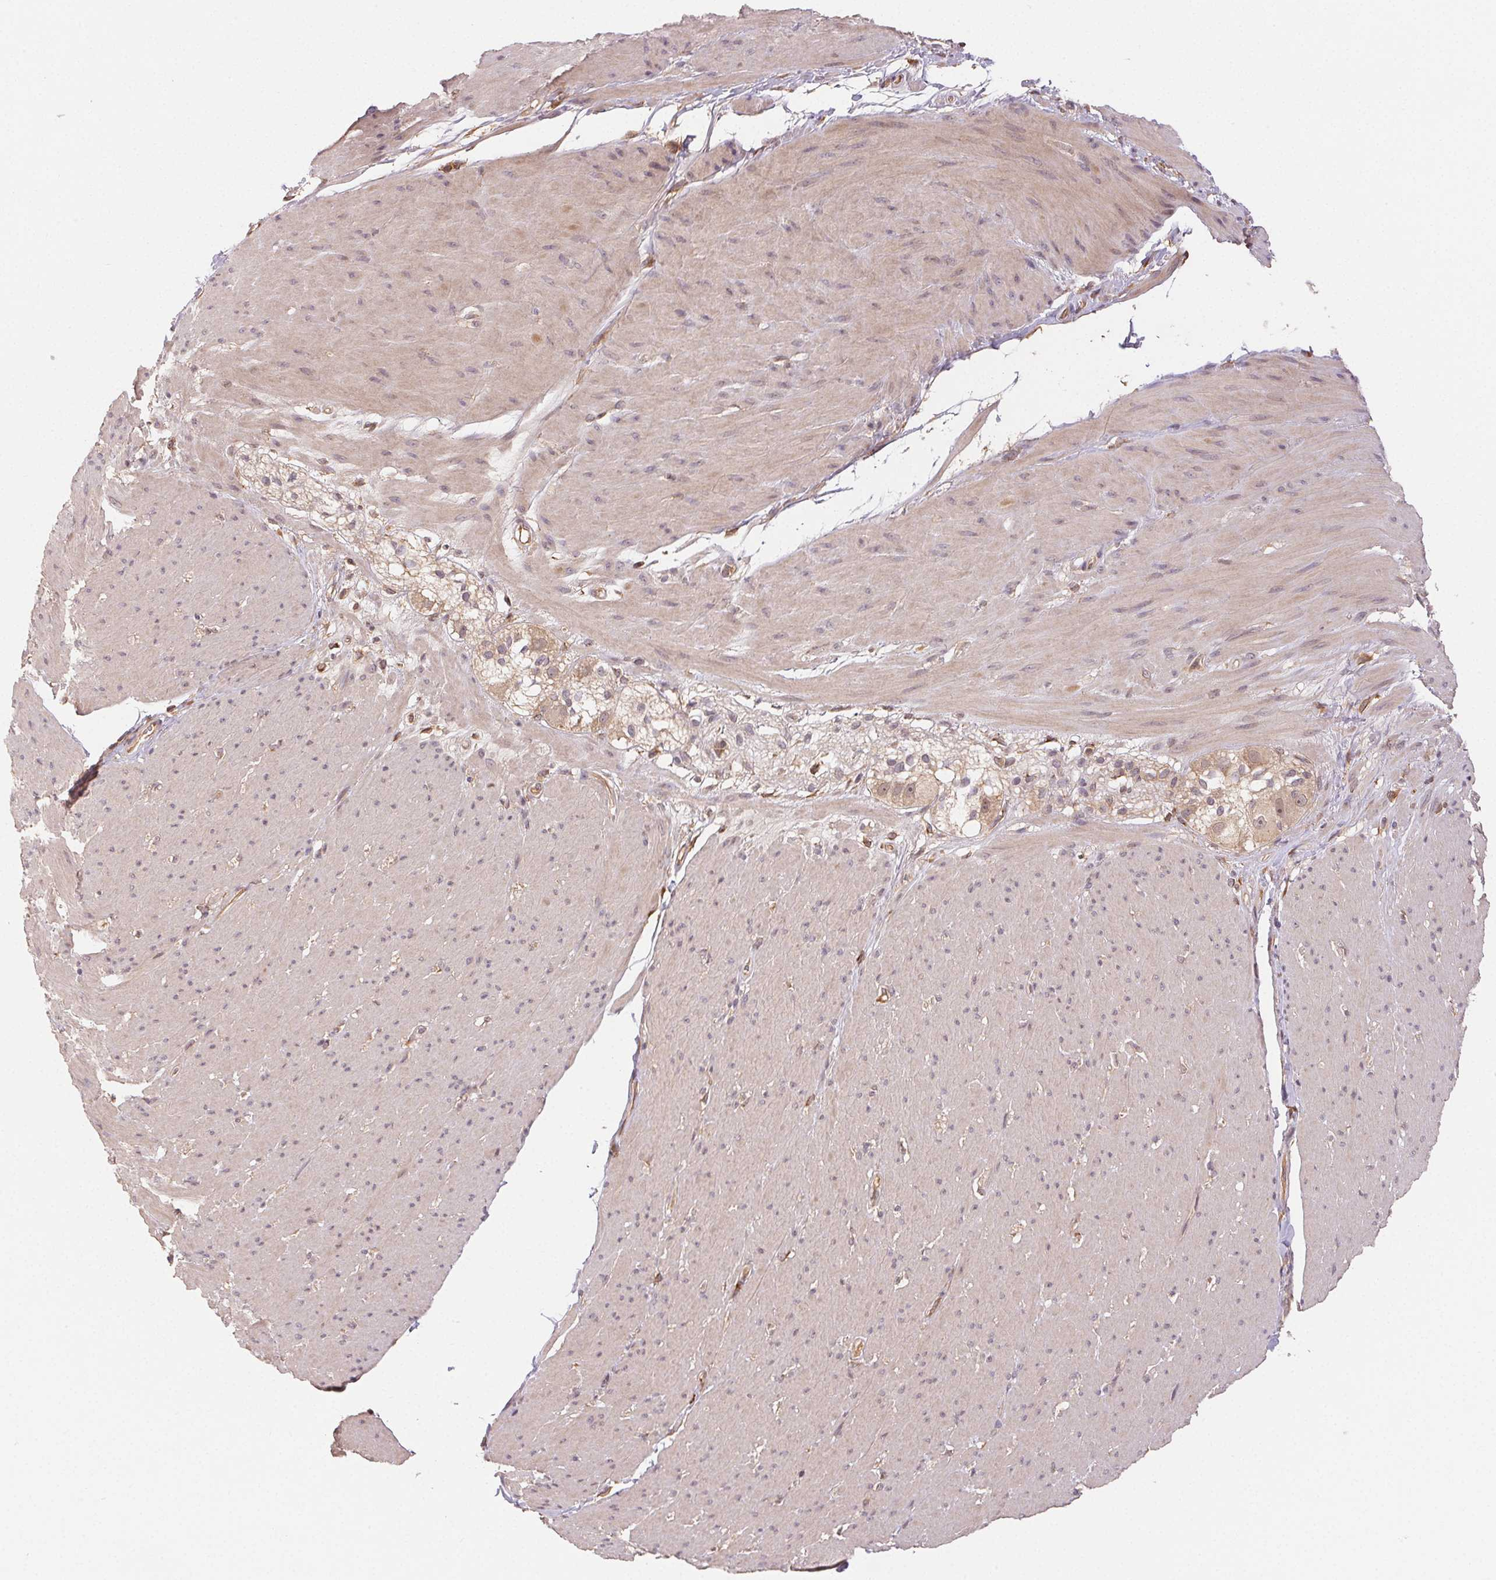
{"staining": {"intensity": "weak", "quantity": "<25%", "location": "cytoplasmic/membranous"}, "tissue": "smooth muscle", "cell_type": "Smooth muscle cells", "image_type": "normal", "snomed": [{"axis": "morphology", "description": "Normal tissue, NOS"}, {"axis": "topography", "description": "Smooth muscle"}, {"axis": "topography", "description": "Rectum"}], "caption": "A photomicrograph of human smooth muscle is negative for staining in smooth muscle cells. (Immunohistochemistry (ihc), brightfield microscopy, high magnification).", "gene": "MAPKAPK2", "patient": {"sex": "male", "age": 53}}